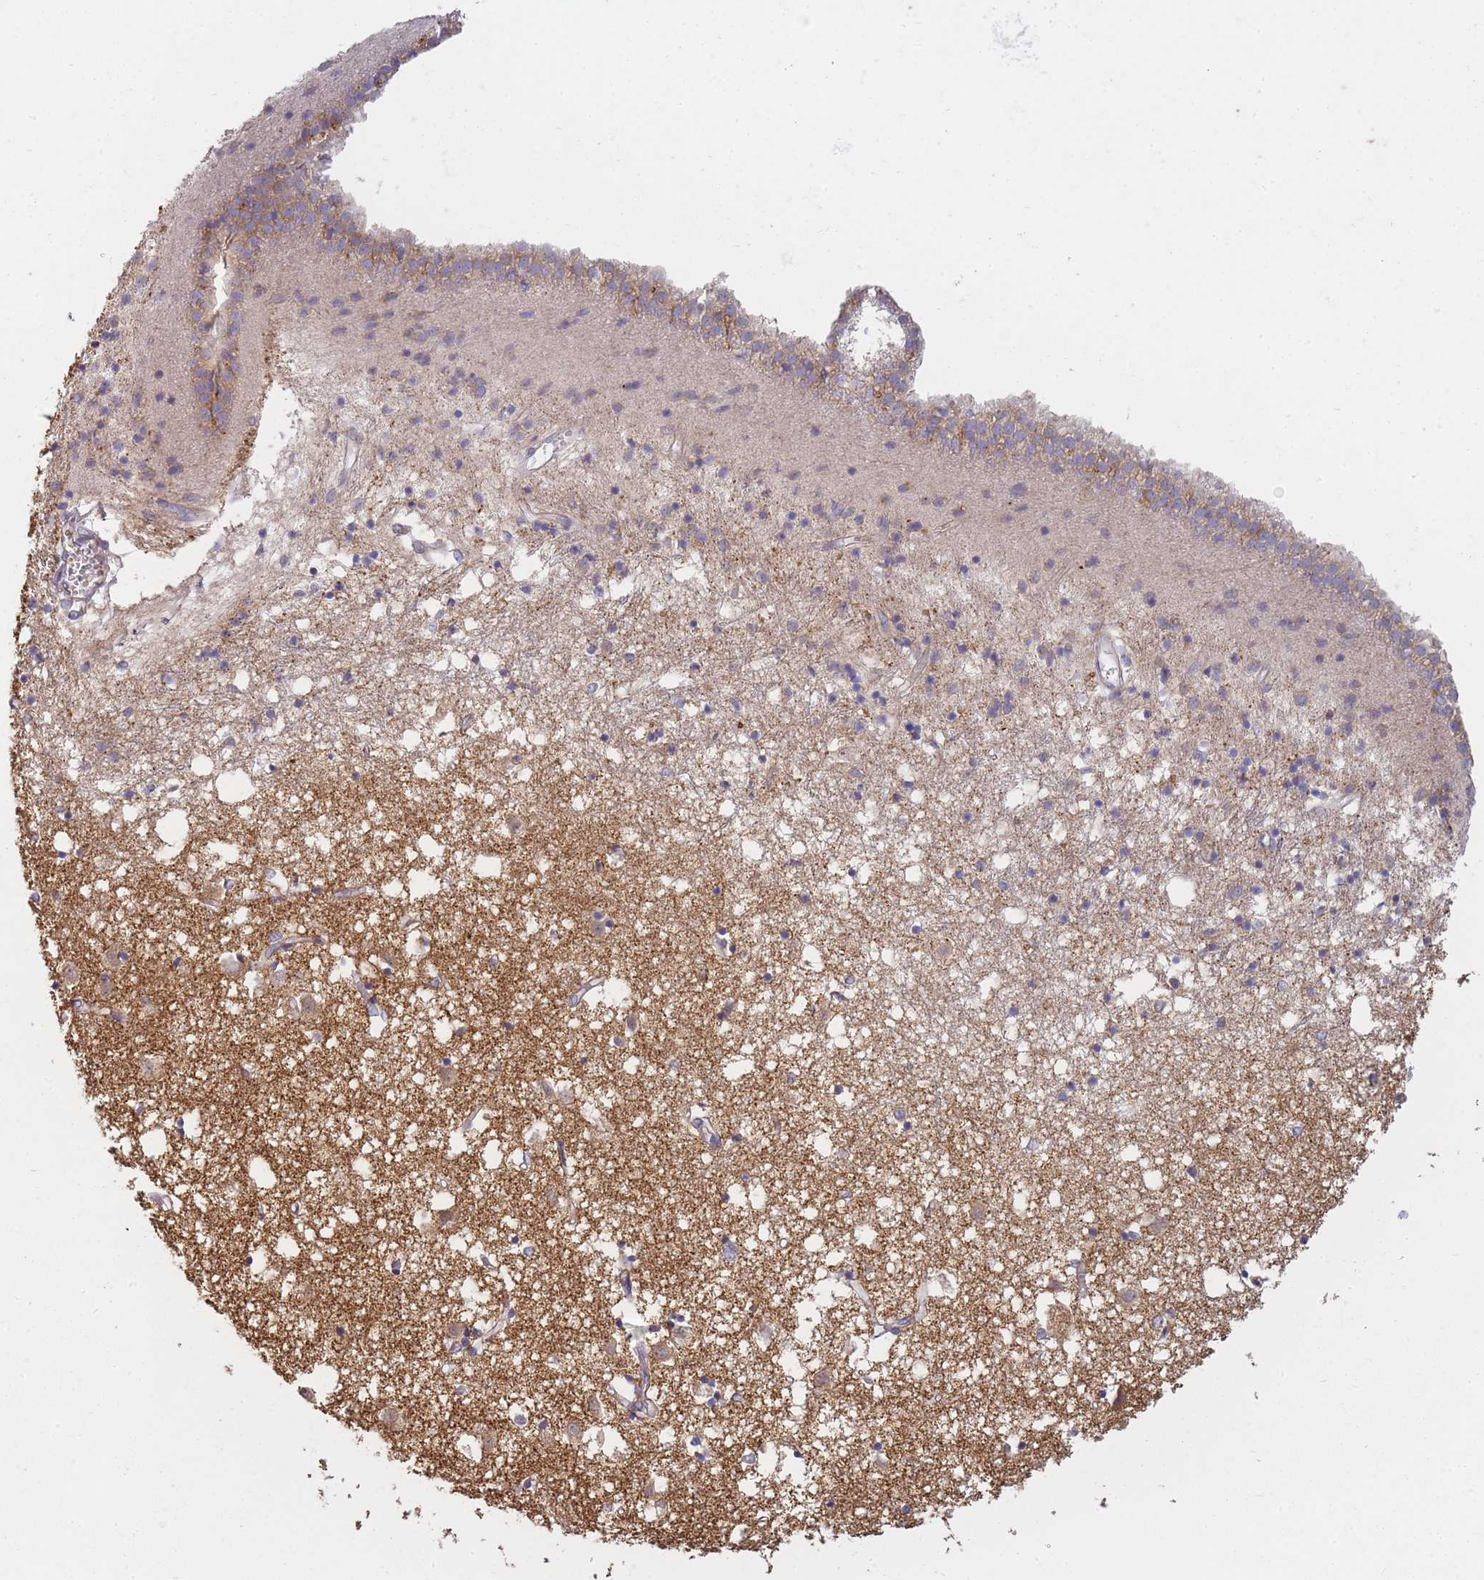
{"staining": {"intensity": "negative", "quantity": "none", "location": "none"}, "tissue": "caudate", "cell_type": "Glial cells", "image_type": "normal", "snomed": [{"axis": "morphology", "description": "Normal tissue, NOS"}, {"axis": "topography", "description": "Lateral ventricle wall"}], "caption": "The histopathology image shows no staining of glial cells in benign caudate. (Immunohistochemistry, brightfield microscopy, high magnification).", "gene": "AP3M1", "patient": {"sex": "male", "age": 70}}